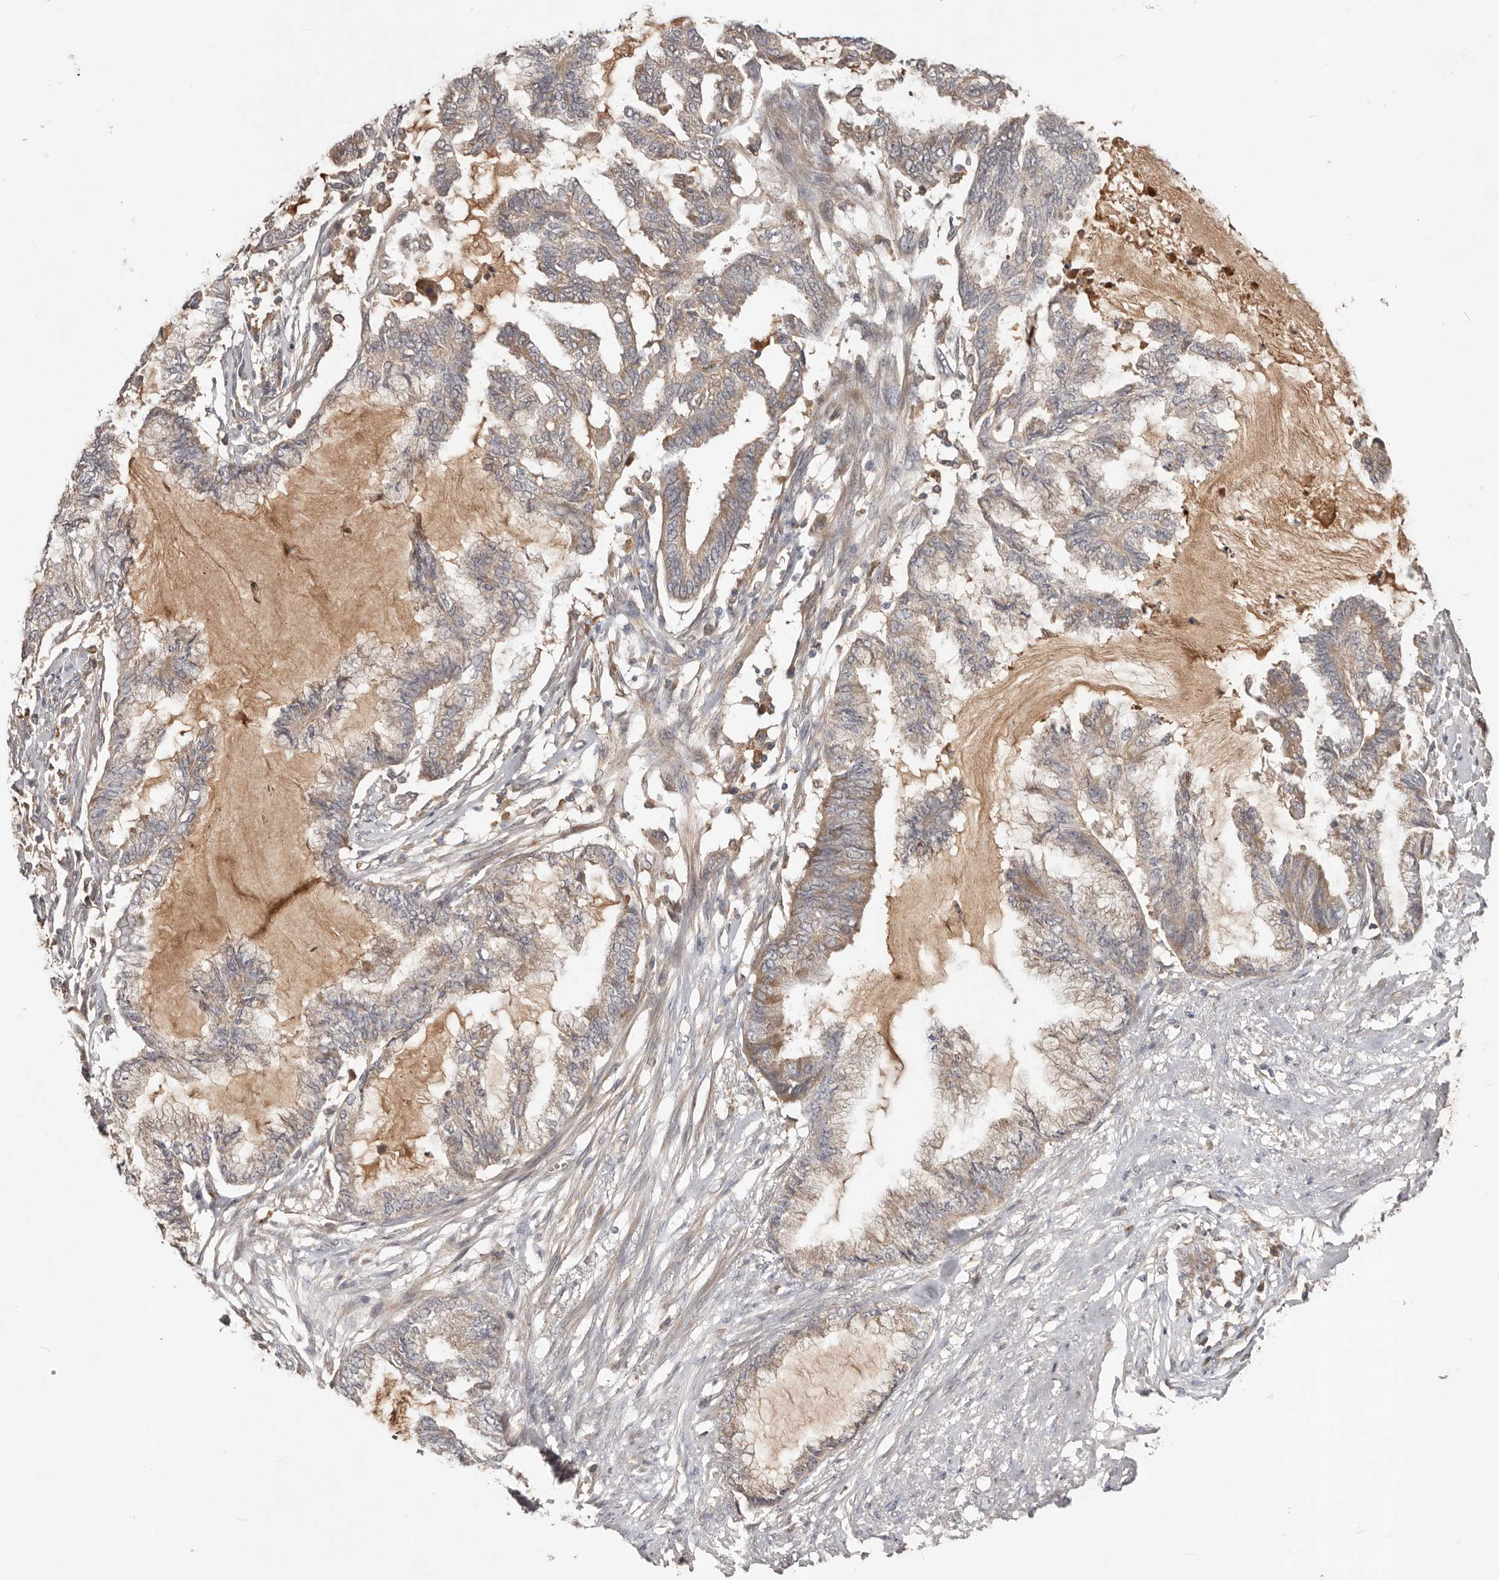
{"staining": {"intensity": "weak", "quantity": "25%-75%", "location": "cytoplasmic/membranous"}, "tissue": "endometrial cancer", "cell_type": "Tumor cells", "image_type": "cancer", "snomed": [{"axis": "morphology", "description": "Adenocarcinoma, NOS"}, {"axis": "topography", "description": "Endometrium"}], "caption": "IHC photomicrograph of neoplastic tissue: adenocarcinoma (endometrial) stained using immunohistochemistry exhibits low levels of weak protein expression localized specifically in the cytoplasmic/membranous of tumor cells, appearing as a cytoplasmic/membranous brown color.", "gene": "PKIB", "patient": {"sex": "female", "age": 86}}